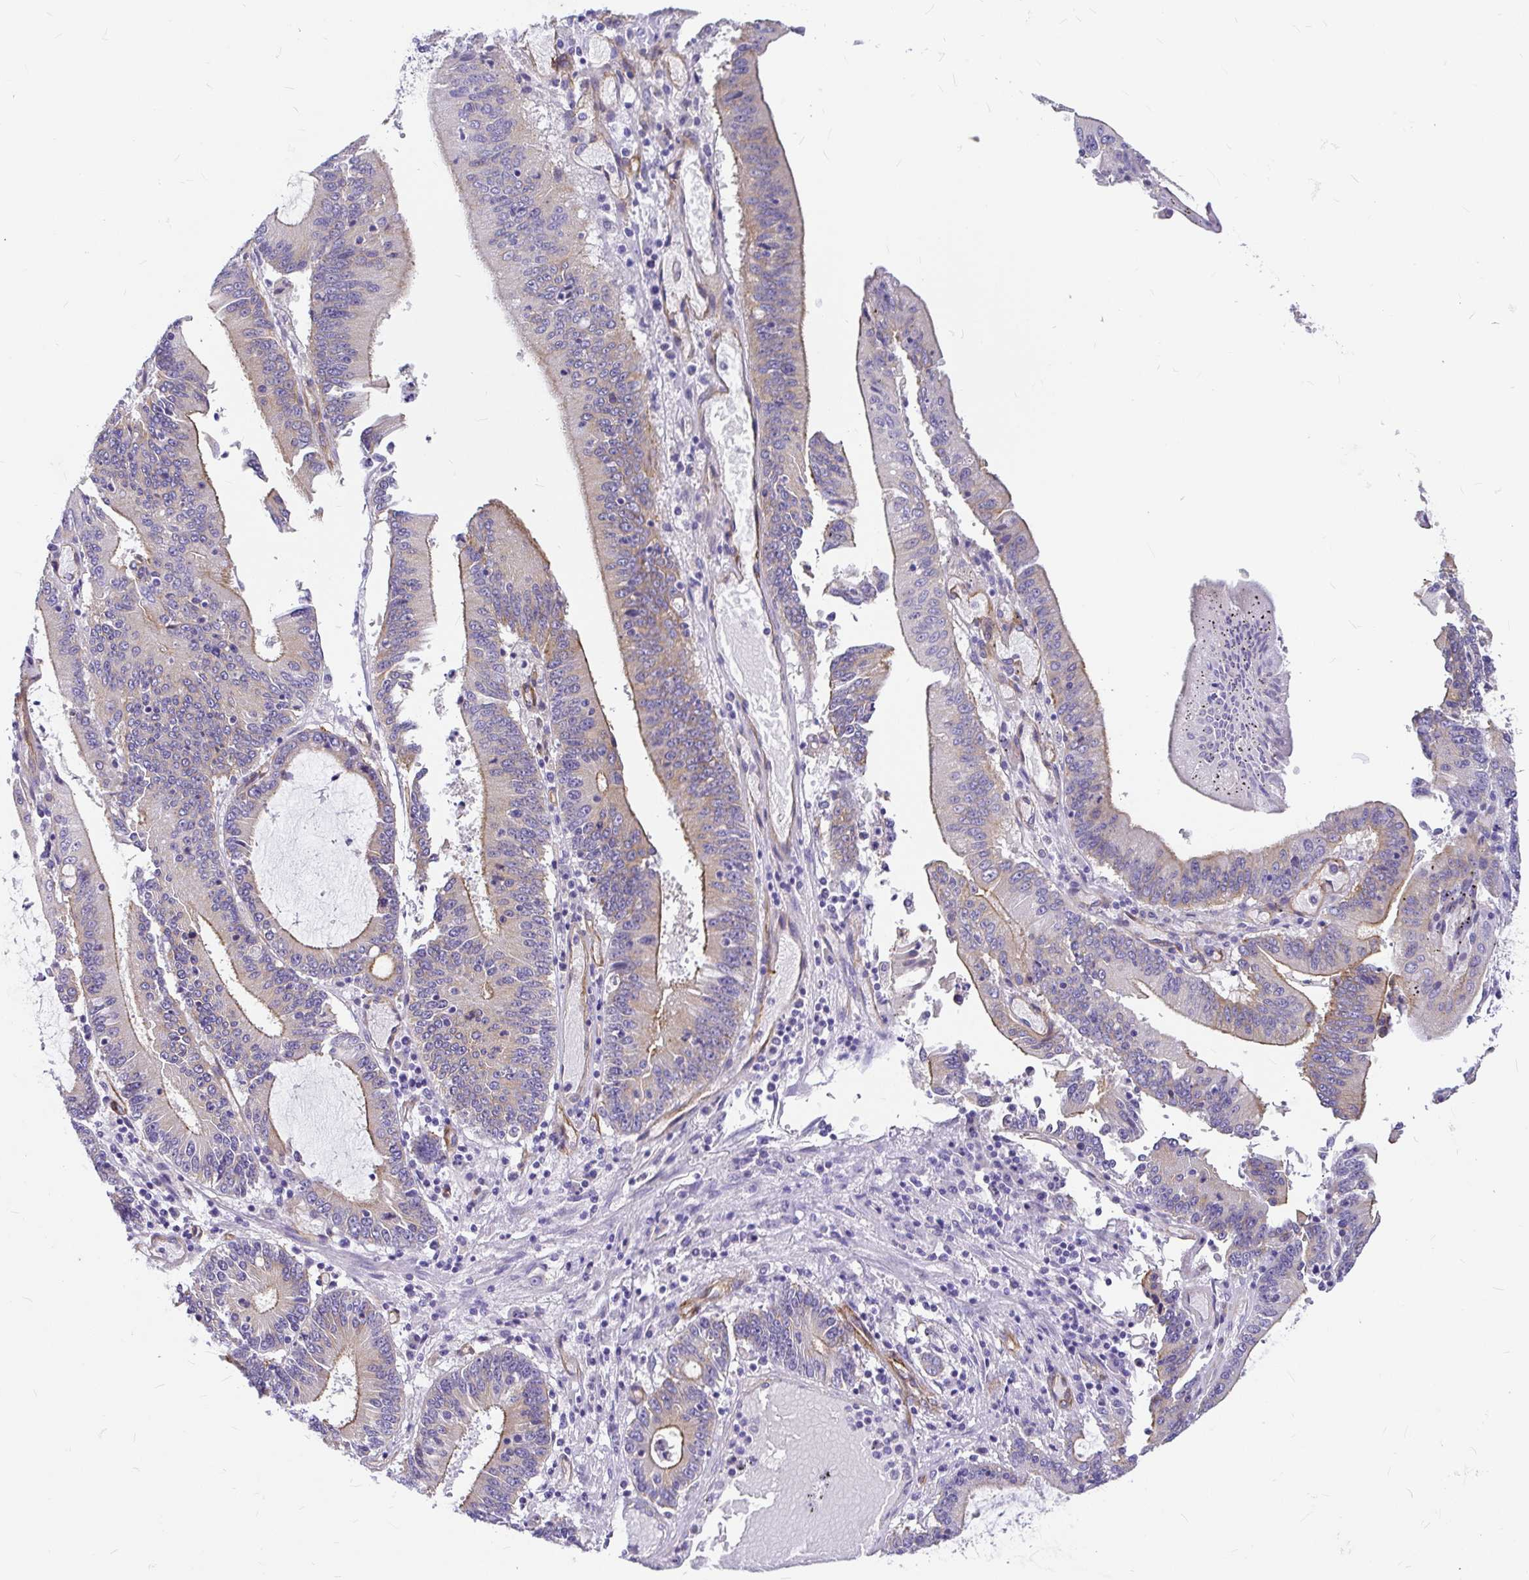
{"staining": {"intensity": "weak", "quantity": "25%-75%", "location": "cytoplasmic/membranous"}, "tissue": "stomach cancer", "cell_type": "Tumor cells", "image_type": "cancer", "snomed": [{"axis": "morphology", "description": "Adenocarcinoma, NOS"}, {"axis": "topography", "description": "Stomach, upper"}], "caption": "Immunohistochemical staining of human stomach cancer (adenocarcinoma) shows low levels of weak cytoplasmic/membranous protein expression in about 25%-75% of tumor cells. Nuclei are stained in blue.", "gene": "MYO1B", "patient": {"sex": "male", "age": 68}}